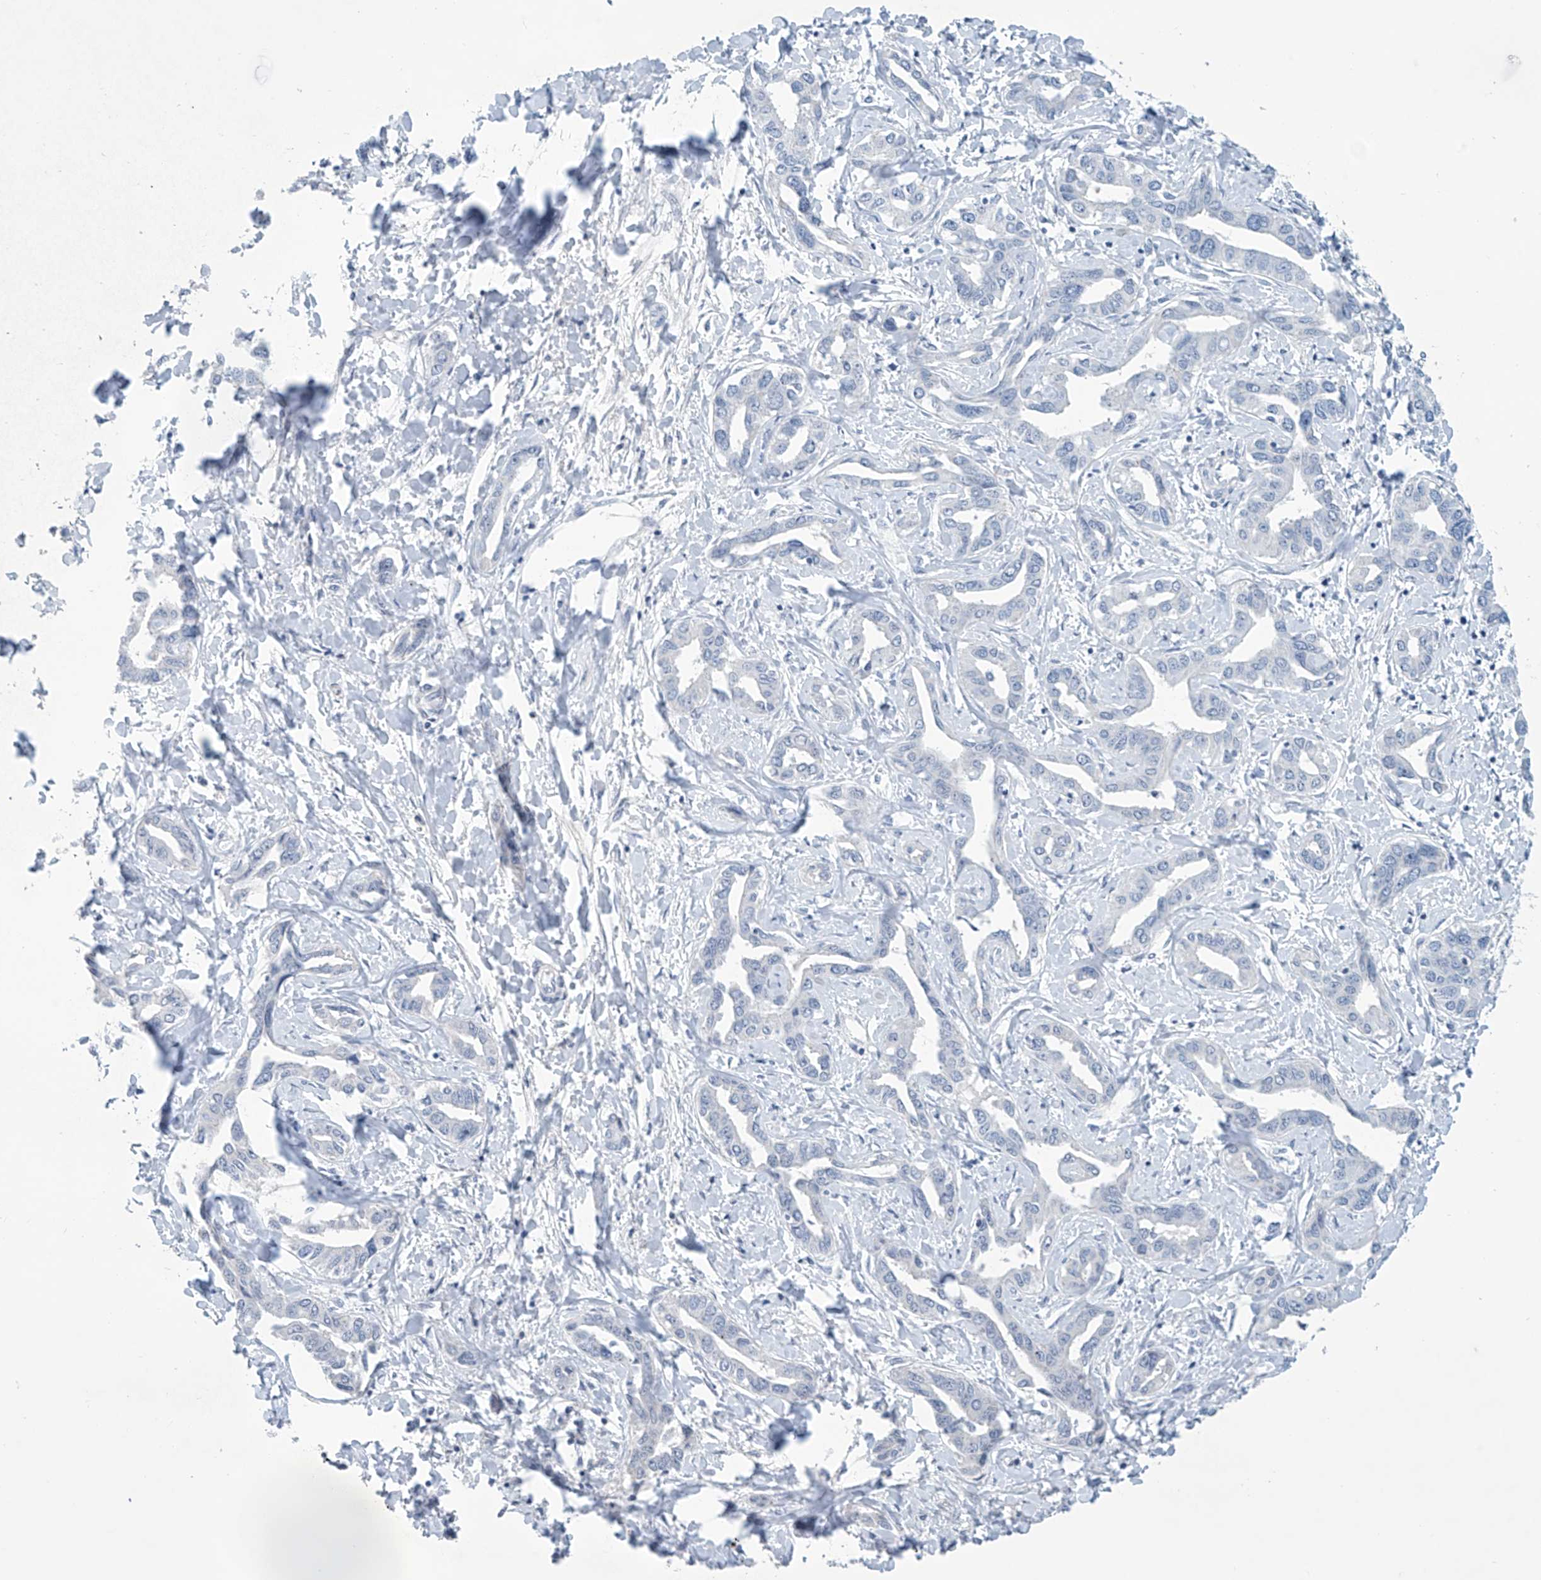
{"staining": {"intensity": "negative", "quantity": "none", "location": "none"}, "tissue": "liver cancer", "cell_type": "Tumor cells", "image_type": "cancer", "snomed": [{"axis": "morphology", "description": "Cholangiocarcinoma"}, {"axis": "topography", "description": "Liver"}], "caption": "There is no significant staining in tumor cells of liver cholangiocarcinoma.", "gene": "SLC35A5", "patient": {"sex": "male", "age": 59}}